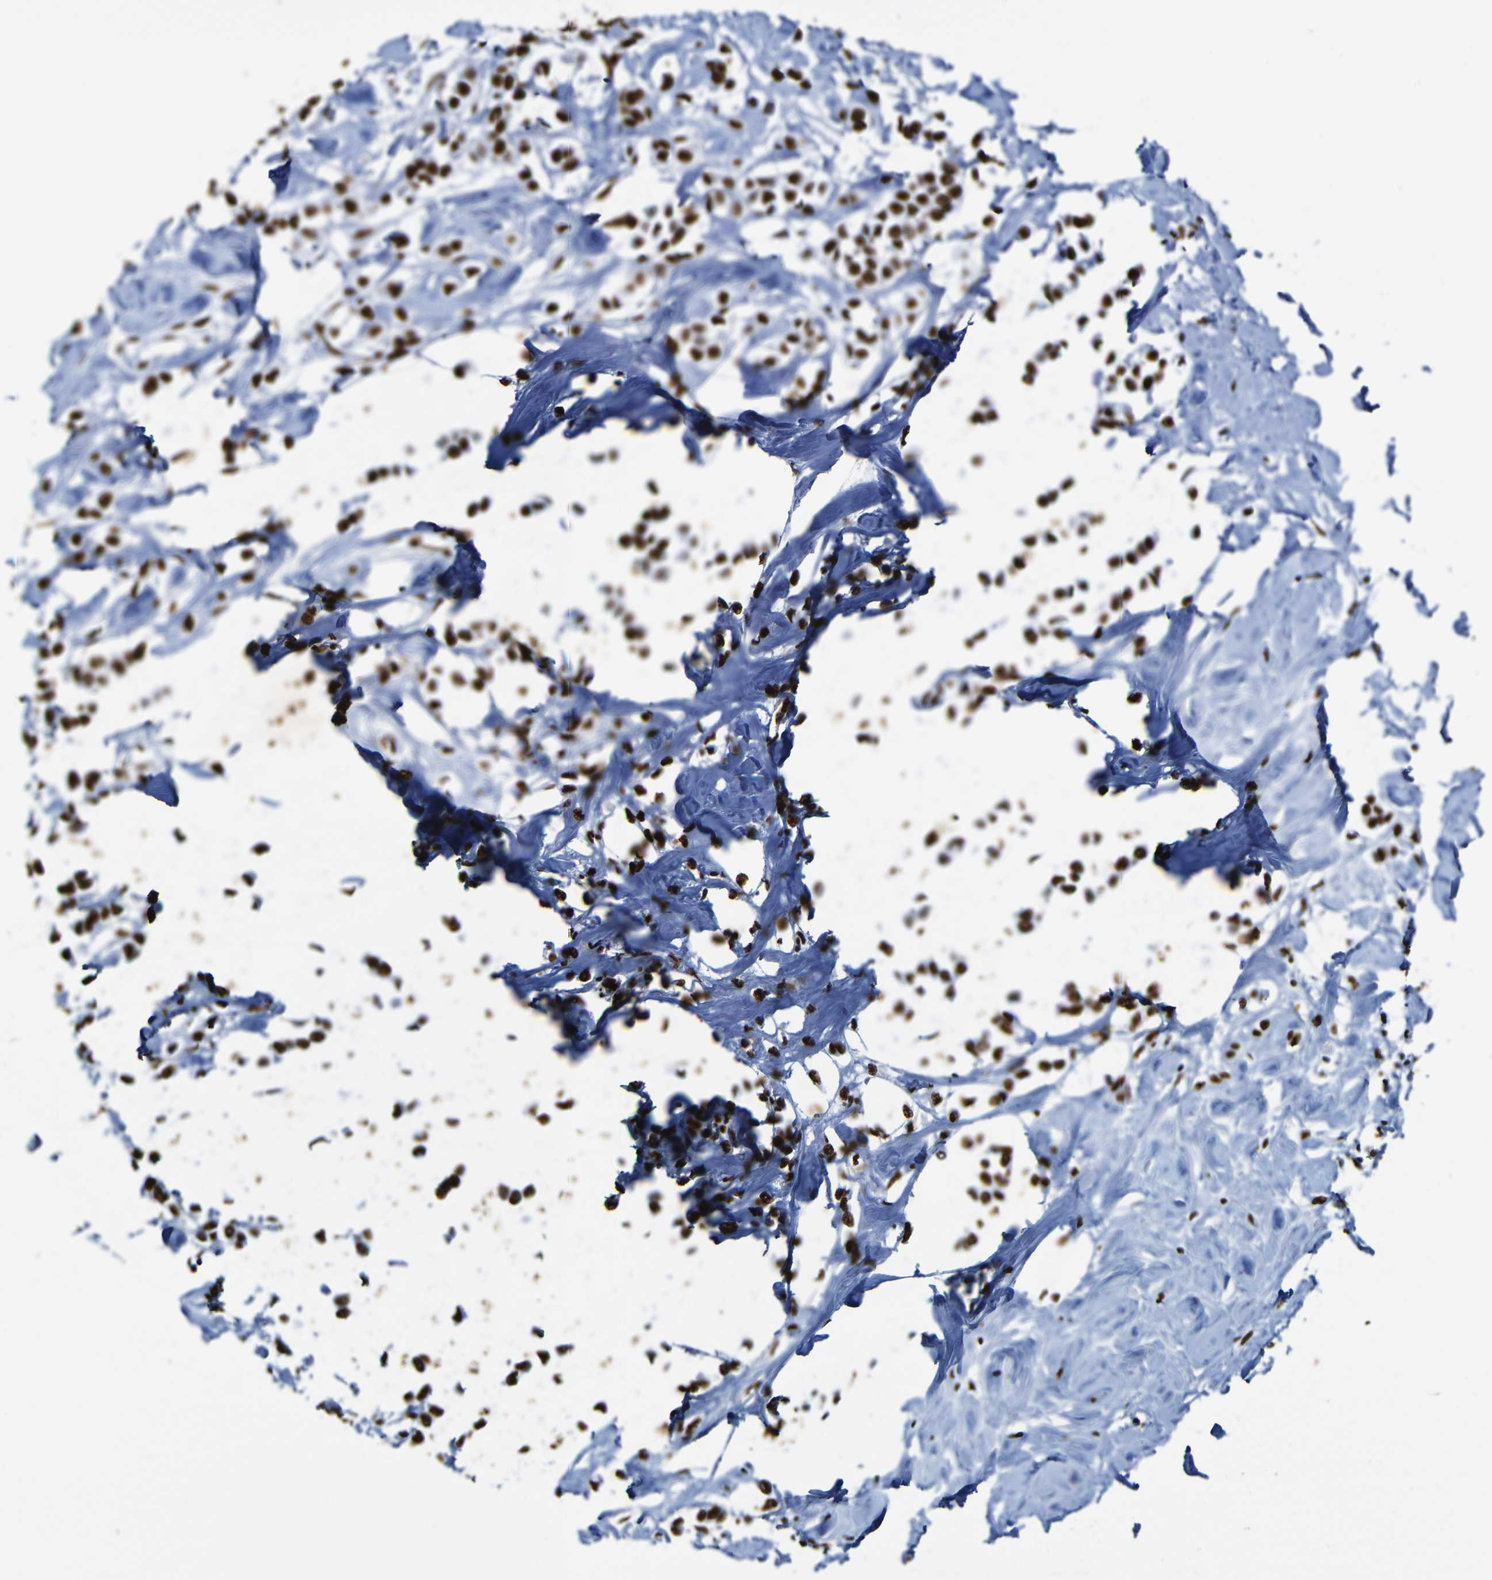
{"staining": {"intensity": "strong", "quantity": ">75%", "location": "nuclear"}, "tissue": "breast cancer", "cell_type": "Tumor cells", "image_type": "cancer", "snomed": [{"axis": "morphology", "description": "Lobular carcinoma"}, {"axis": "topography", "description": "Breast"}], "caption": "Human breast cancer stained with a protein marker demonstrates strong staining in tumor cells.", "gene": "SRSF3", "patient": {"sex": "female", "age": 51}}